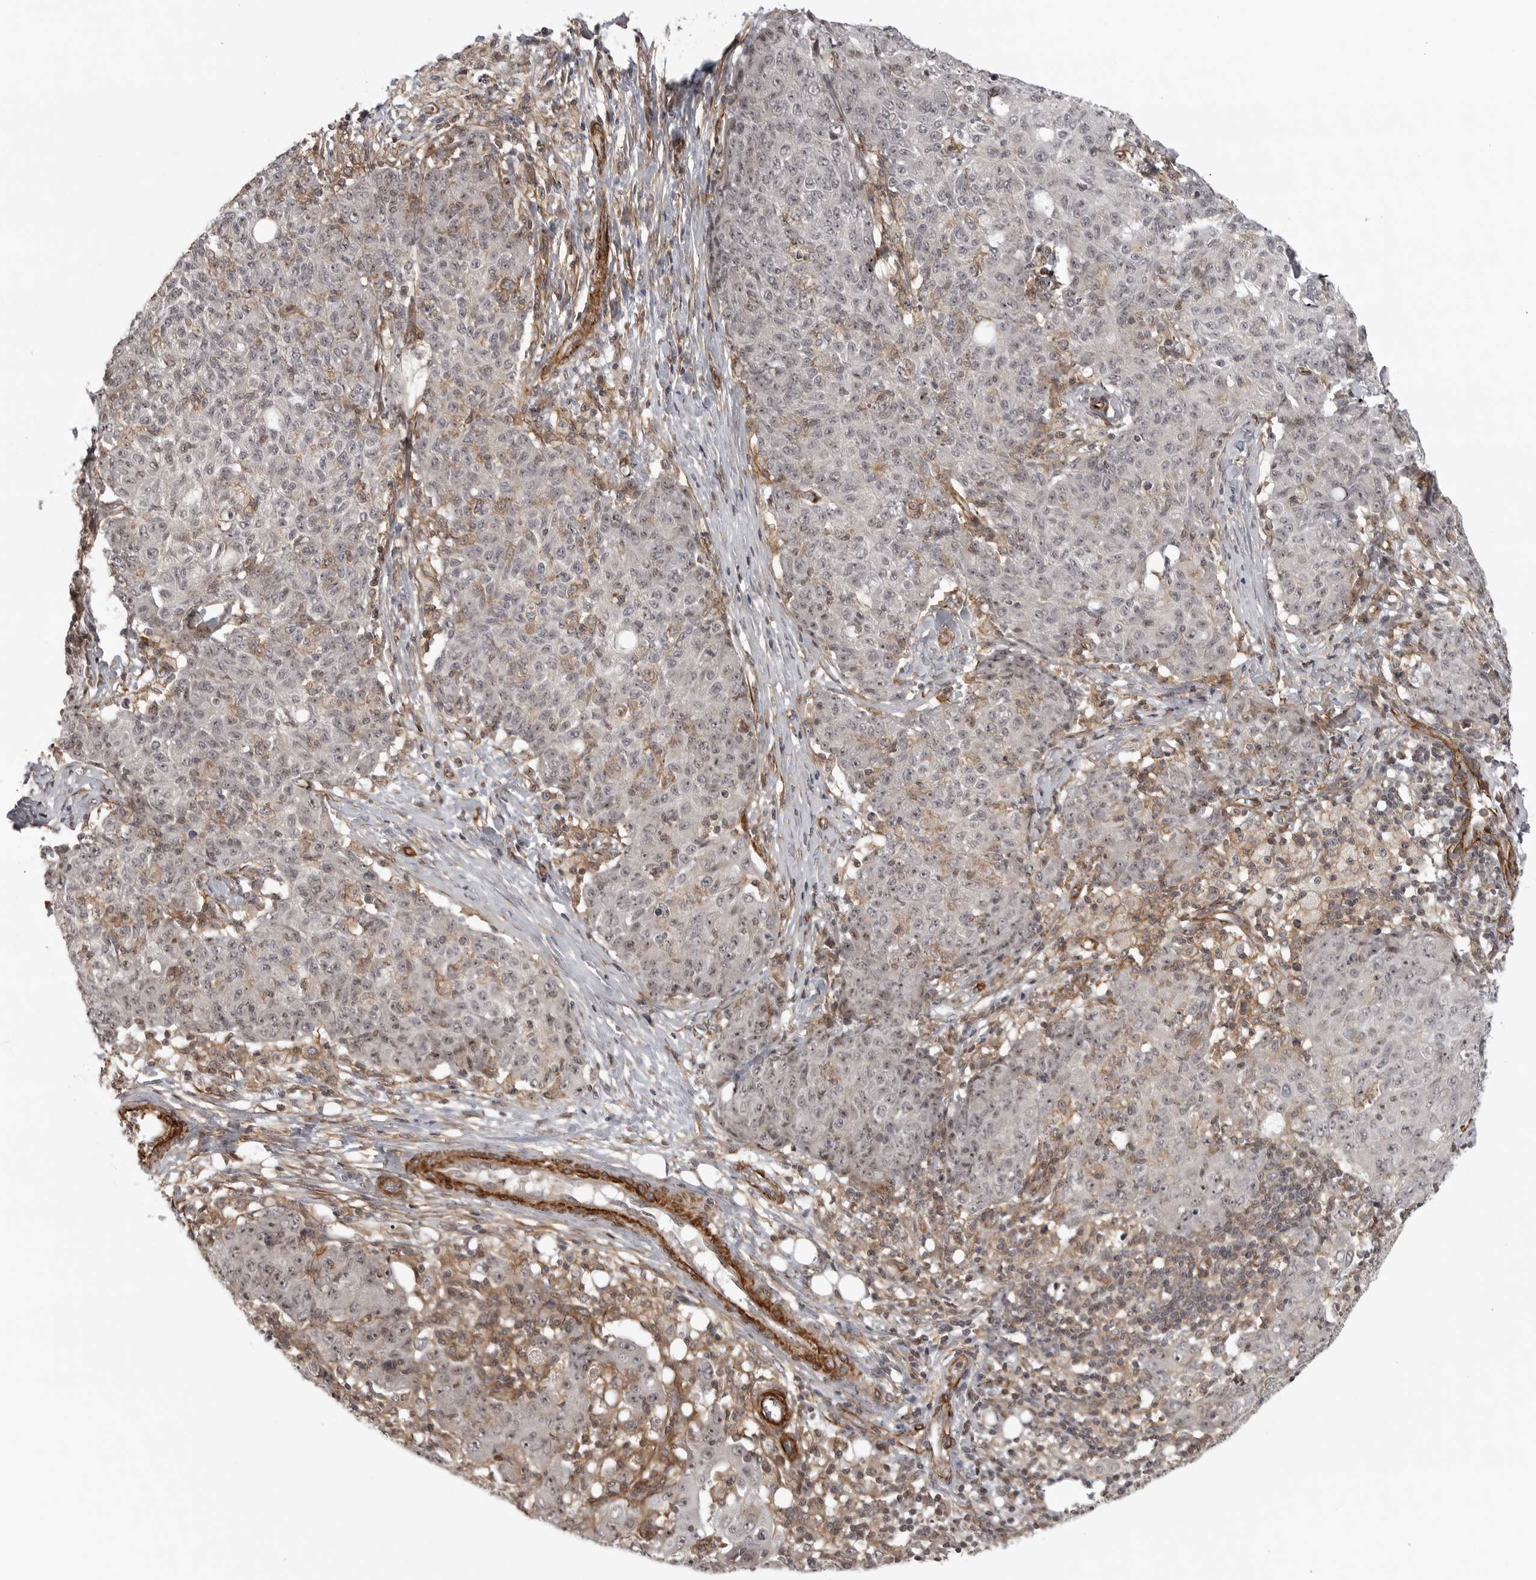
{"staining": {"intensity": "weak", "quantity": "<25%", "location": "nuclear"}, "tissue": "ovarian cancer", "cell_type": "Tumor cells", "image_type": "cancer", "snomed": [{"axis": "morphology", "description": "Carcinoma, endometroid"}, {"axis": "topography", "description": "Ovary"}], "caption": "DAB immunohistochemical staining of ovarian cancer (endometroid carcinoma) displays no significant staining in tumor cells. (Stains: DAB (3,3'-diaminobenzidine) IHC with hematoxylin counter stain, Microscopy: brightfield microscopy at high magnification).", "gene": "TUT4", "patient": {"sex": "female", "age": 42}}